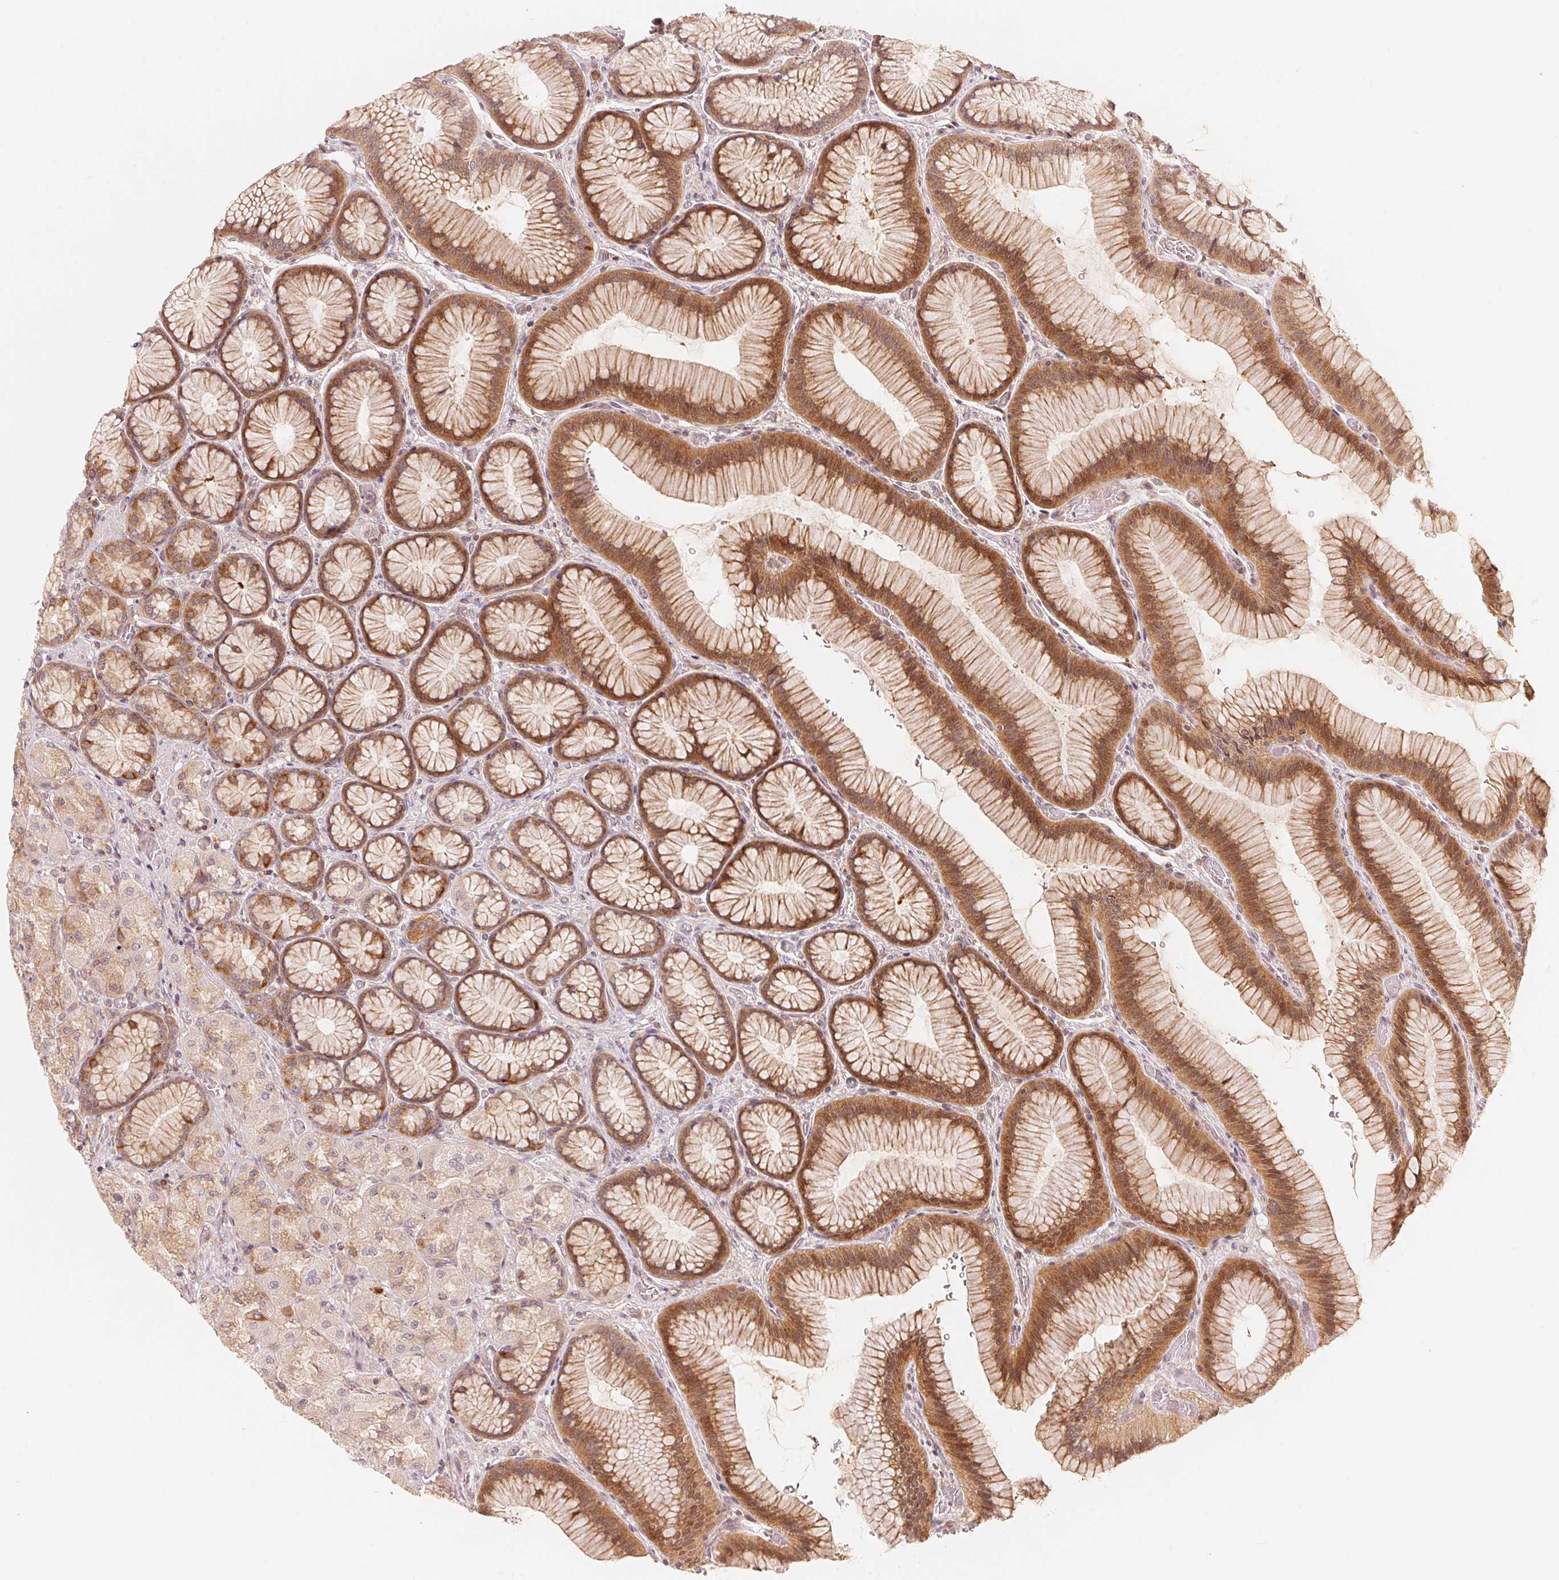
{"staining": {"intensity": "moderate", "quantity": "25%-75%", "location": "cytoplasmic/membranous,nuclear"}, "tissue": "stomach", "cell_type": "Glandular cells", "image_type": "normal", "snomed": [{"axis": "morphology", "description": "Normal tissue, NOS"}, {"axis": "morphology", "description": "Adenocarcinoma, NOS"}, {"axis": "morphology", "description": "Adenocarcinoma, High grade"}, {"axis": "topography", "description": "Stomach, upper"}, {"axis": "topography", "description": "Stomach"}], "caption": "Immunohistochemical staining of benign stomach demonstrates medium levels of moderate cytoplasmic/membranous,nuclear positivity in approximately 25%-75% of glandular cells. The staining is performed using DAB brown chromogen to label protein expression. The nuclei are counter-stained blue using hematoxylin.", "gene": "PRKN", "patient": {"sex": "female", "age": 65}}